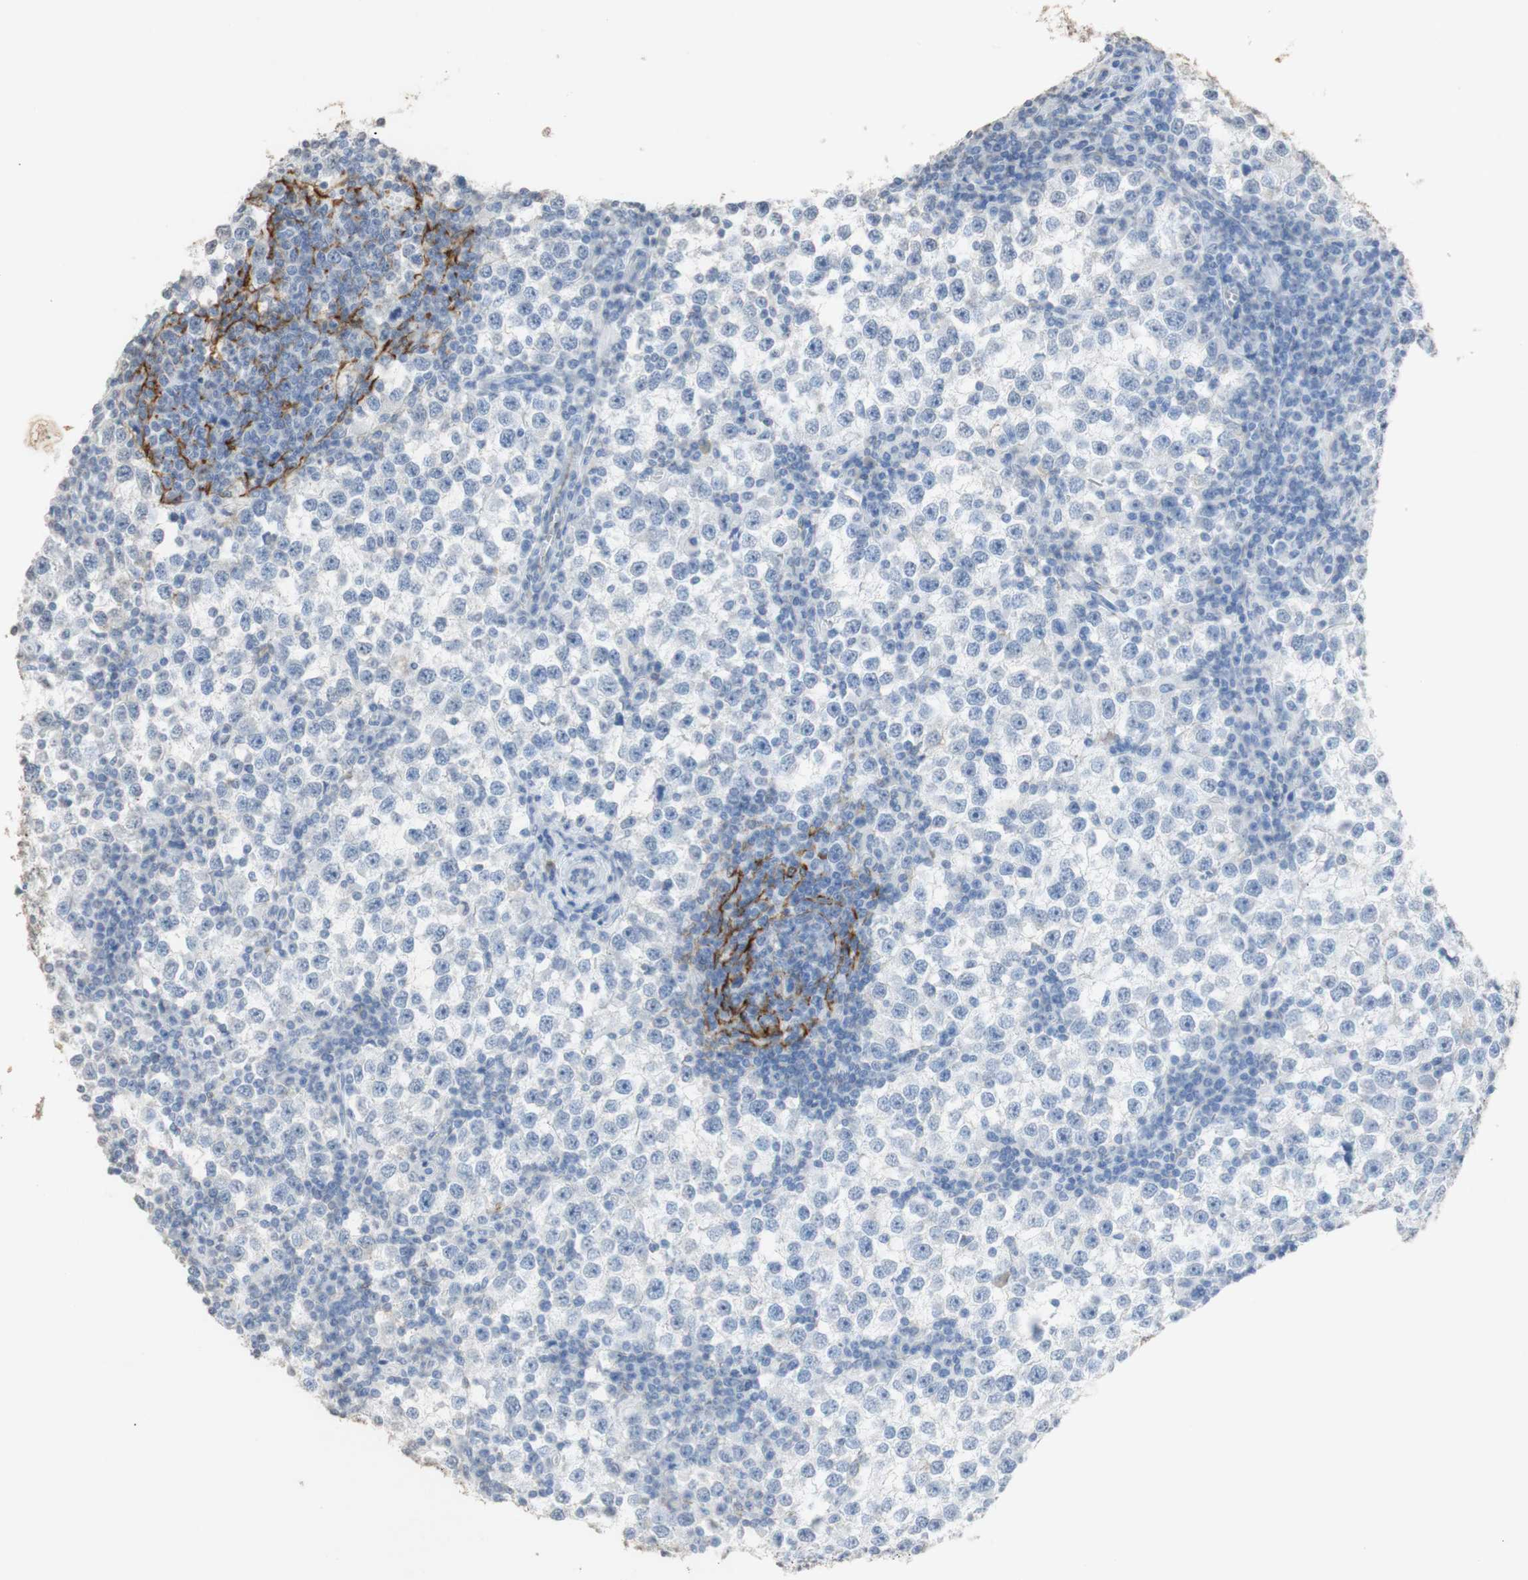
{"staining": {"intensity": "negative", "quantity": "none", "location": "none"}, "tissue": "testis cancer", "cell_type": "Tumor cells", "image_type": "cancer", "snomed": [{"axis": "morphology", "description": "Seminoma, NOS"}, {"axis": "topography", "description": "Testis"}], "caption": "Tumor cells are negative for brown protein staining in testis cancer (seminoma).", "gene": "L1CAM", "patient": {"sex": "male", "age": 65}}